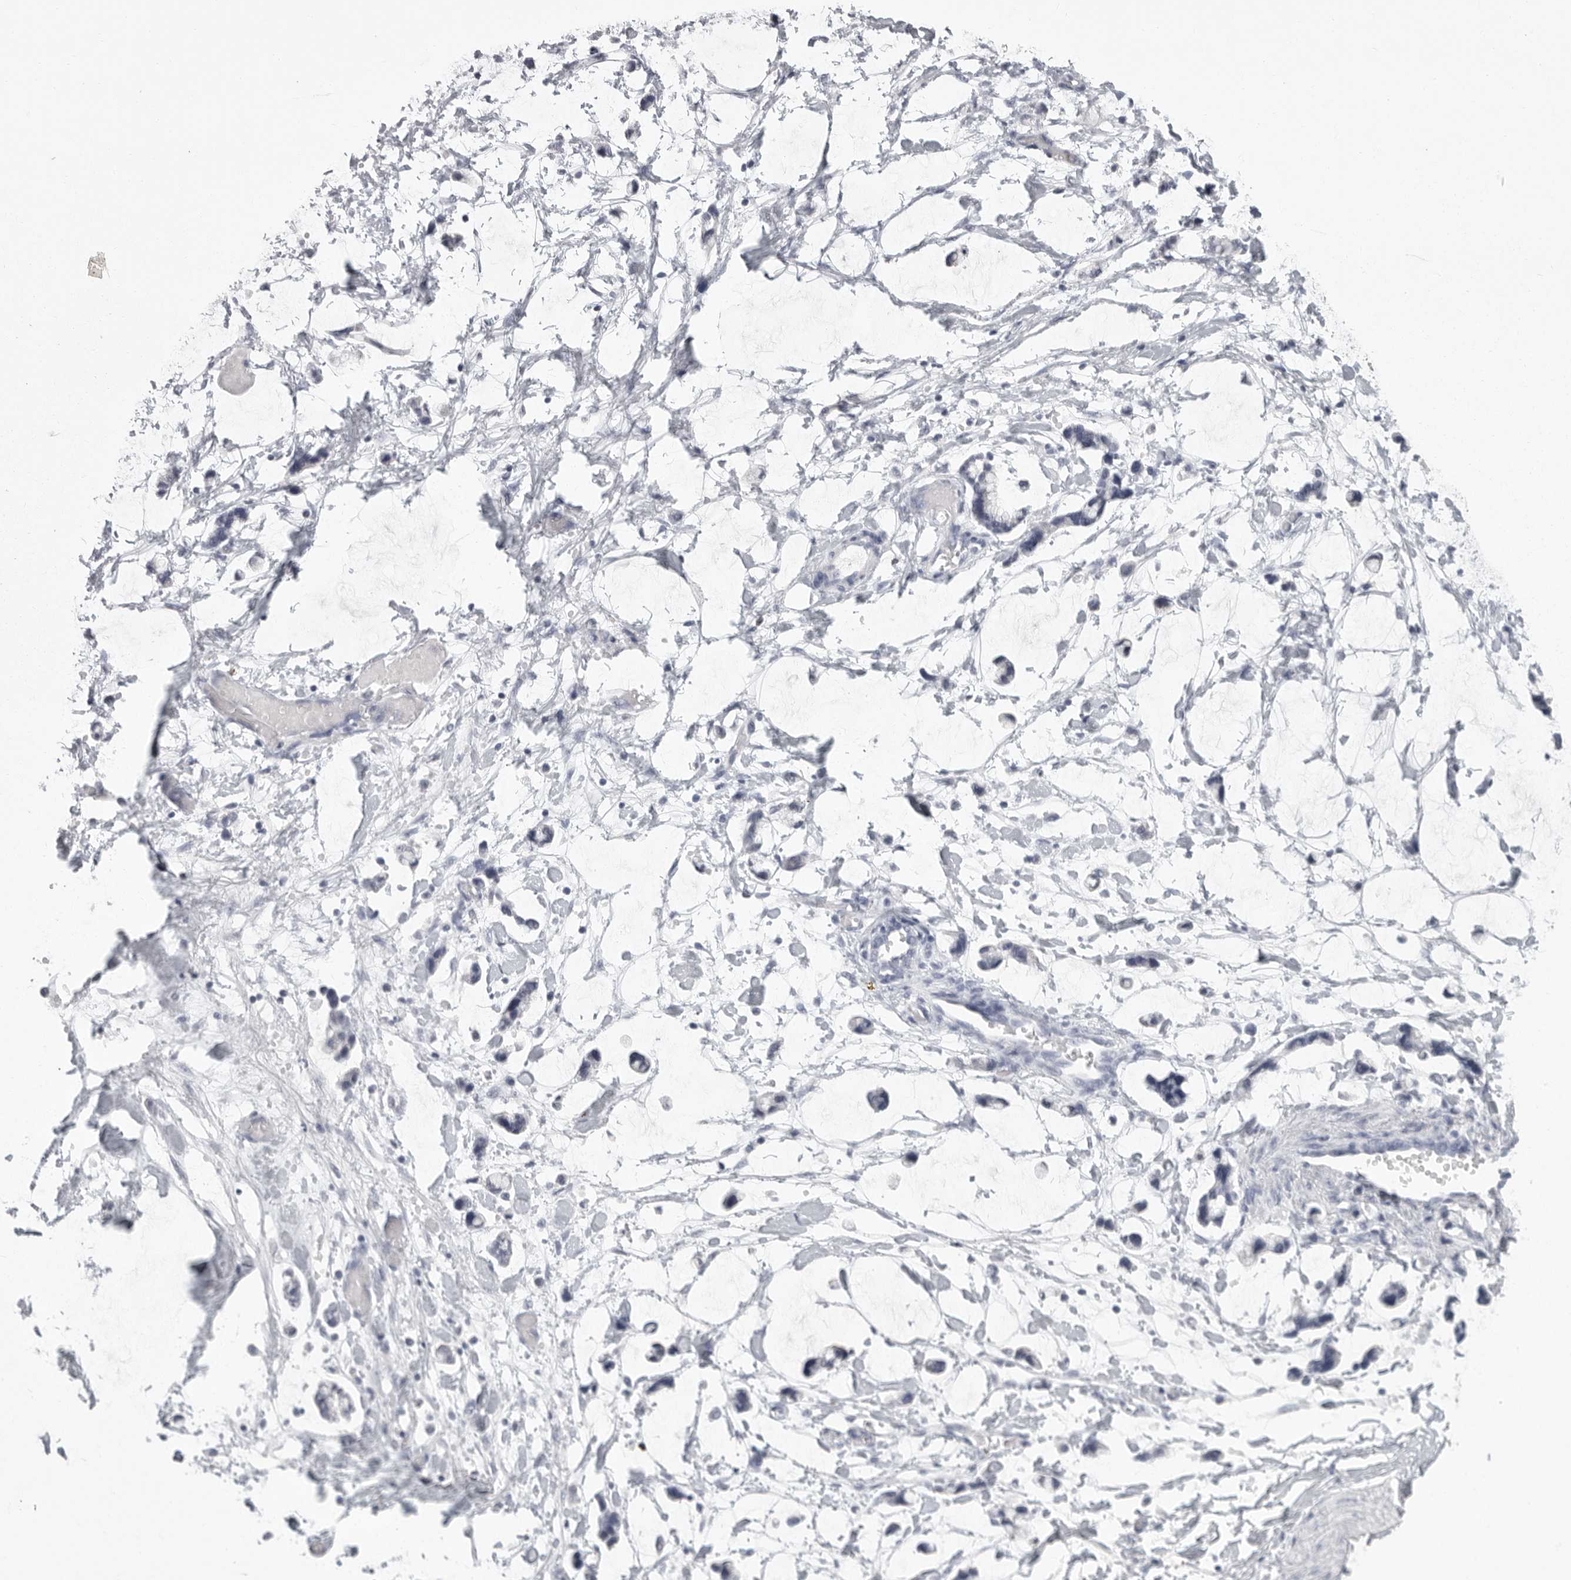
{"staining": {"intensity": "negative", "quantity": "none", "location": "none"}, "tissue": "adipose tissue", "cell_type": "Adipocytes", "image_type": "normal", "snomed": [{"axis": "morphology", "description": "Normal tissue, NOS"}, {"axis": "morphology", "description": "Adenocarcinoma, NOS"}, {"axis": "topography", "description": "Colon"}, {"axis": "topography", "description": "Peripheral nerve tissue"}], "caption": "DAB immunohistochemical staining of benign adipose tissue displays no significant expression in adipocytes.", "gene": "GNLY", "patient": {"sex": "male", "age": 14}}